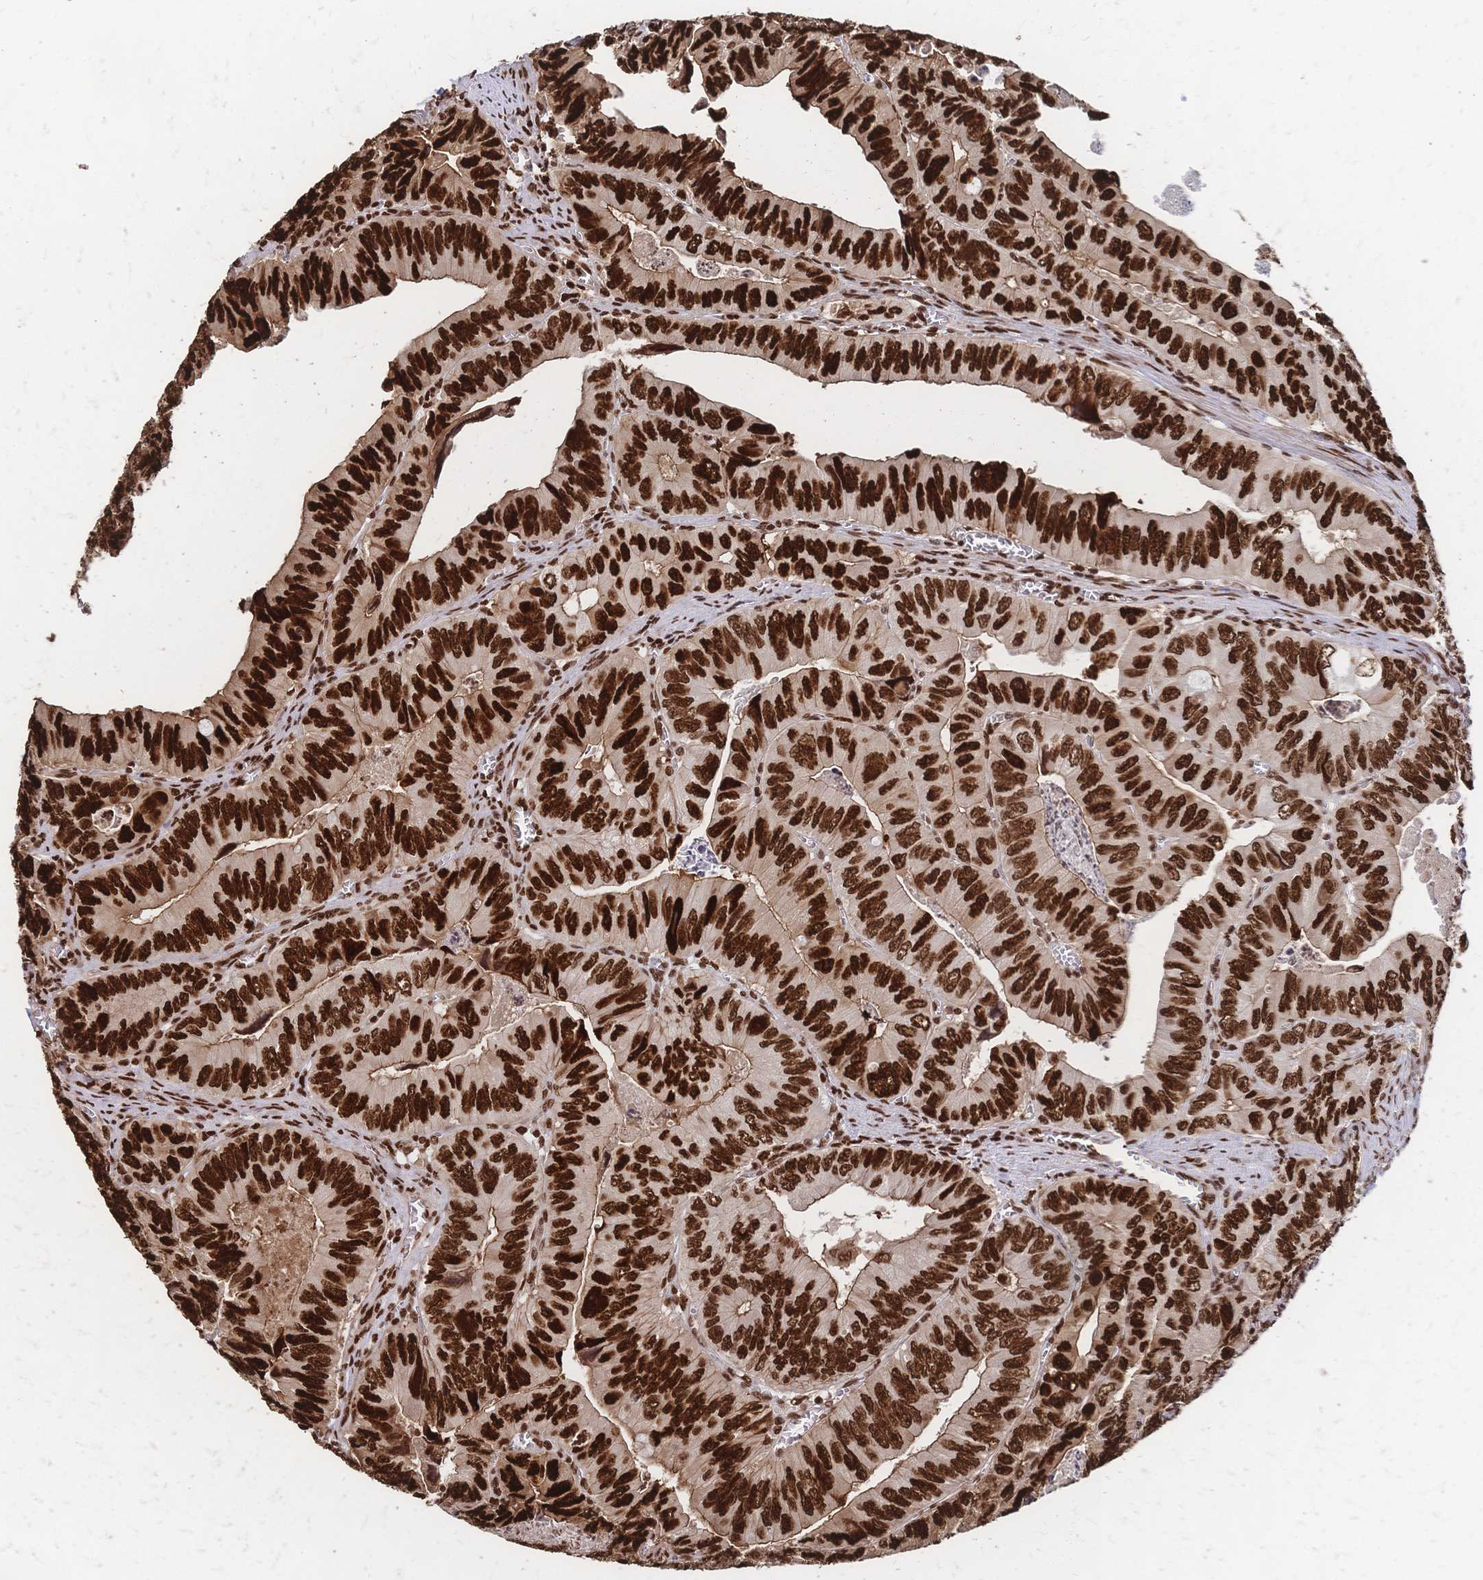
{"staining": {"intensity": "strong", "quantity": ">75%", "location": "cytoplasmic/membranous,nuclear"}, "tissue": "colorectal cancer", "cell_type": "Tumor cells", "image_type": "cancer", "snomed": [{"axis": "morphology", "description": "Adenocarcinoma, NOS"}, {"axis": "topography", "description": "Colon"}], "caption": "Immunohistochemistry (IHC) staining of colorectal adenocarcinoma, which displays high levels of strong cytoplasmic/membranous and nuclear staining in approximately >75% of tumor cells indicating strong cytoplasmic/membranous and nuclear protein expression. The staining was performed using DAB (3,3'-diaminobenzidine) (brown) for protein detection and nuclei were counterstained in hematoxylin (blue).", "gene": "HDGF", "patient": {"sex": "female", "age": 84}}